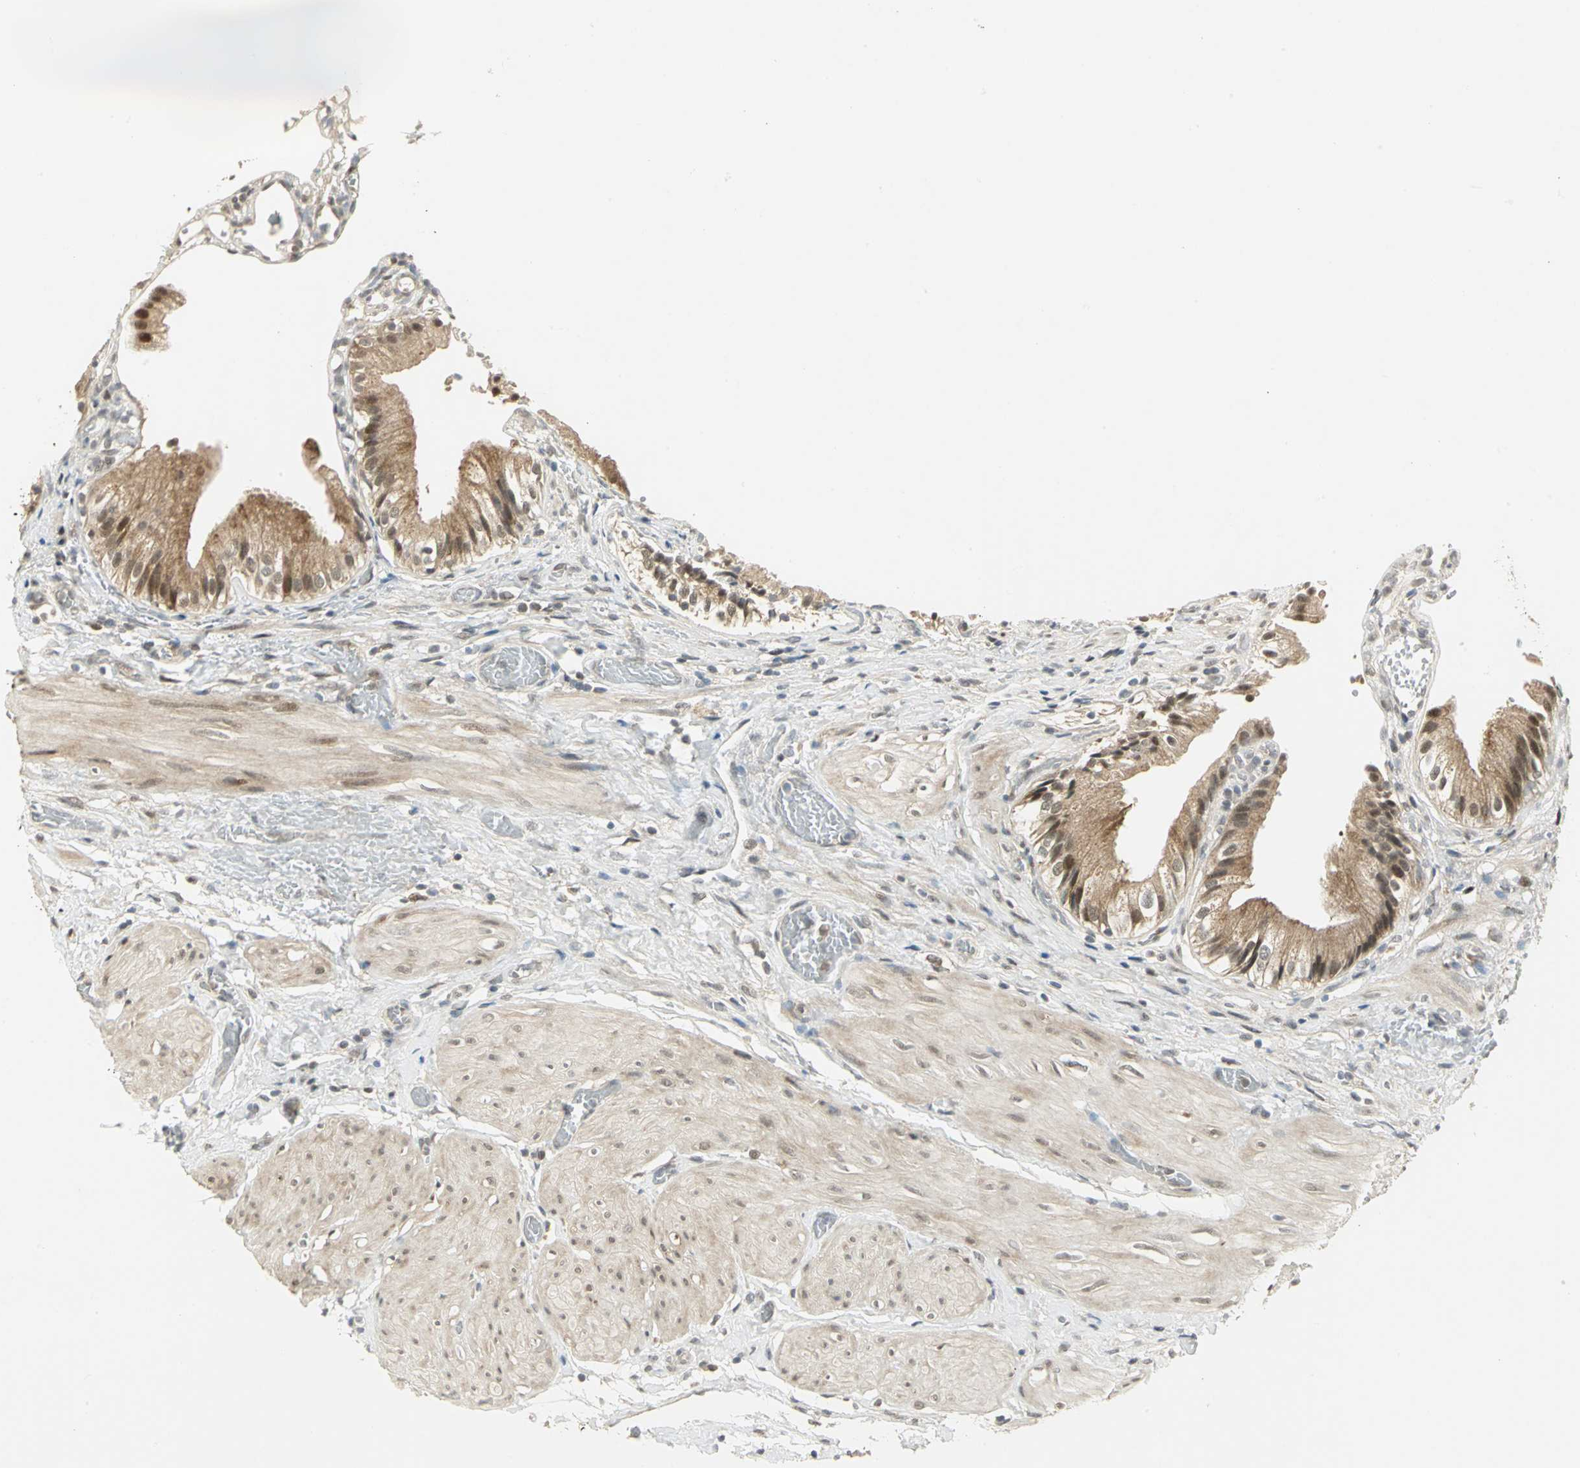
{"staining": {"intensity": "moderate", "quantity": ">75%", "location": "cytoplasmic/membranous,nuclear"}, "tissue": "gallbladder", "cell_type": "Glandular cells", "image_type": "normal", "snomed": [{"axis": "morphology", "description": "Normal tissue, NOS"}, {"axis": "topography", "description": "Gallbladder"}], "caption": "About >75% of glandular cells in normal human gallbladder display moderate cytoplasmic/membranous,nuclear protein positivity as visualized by brown immunohistochemical staining.", "gene": "PSMC4", "patient": {"sex": "male", "age": 65}}